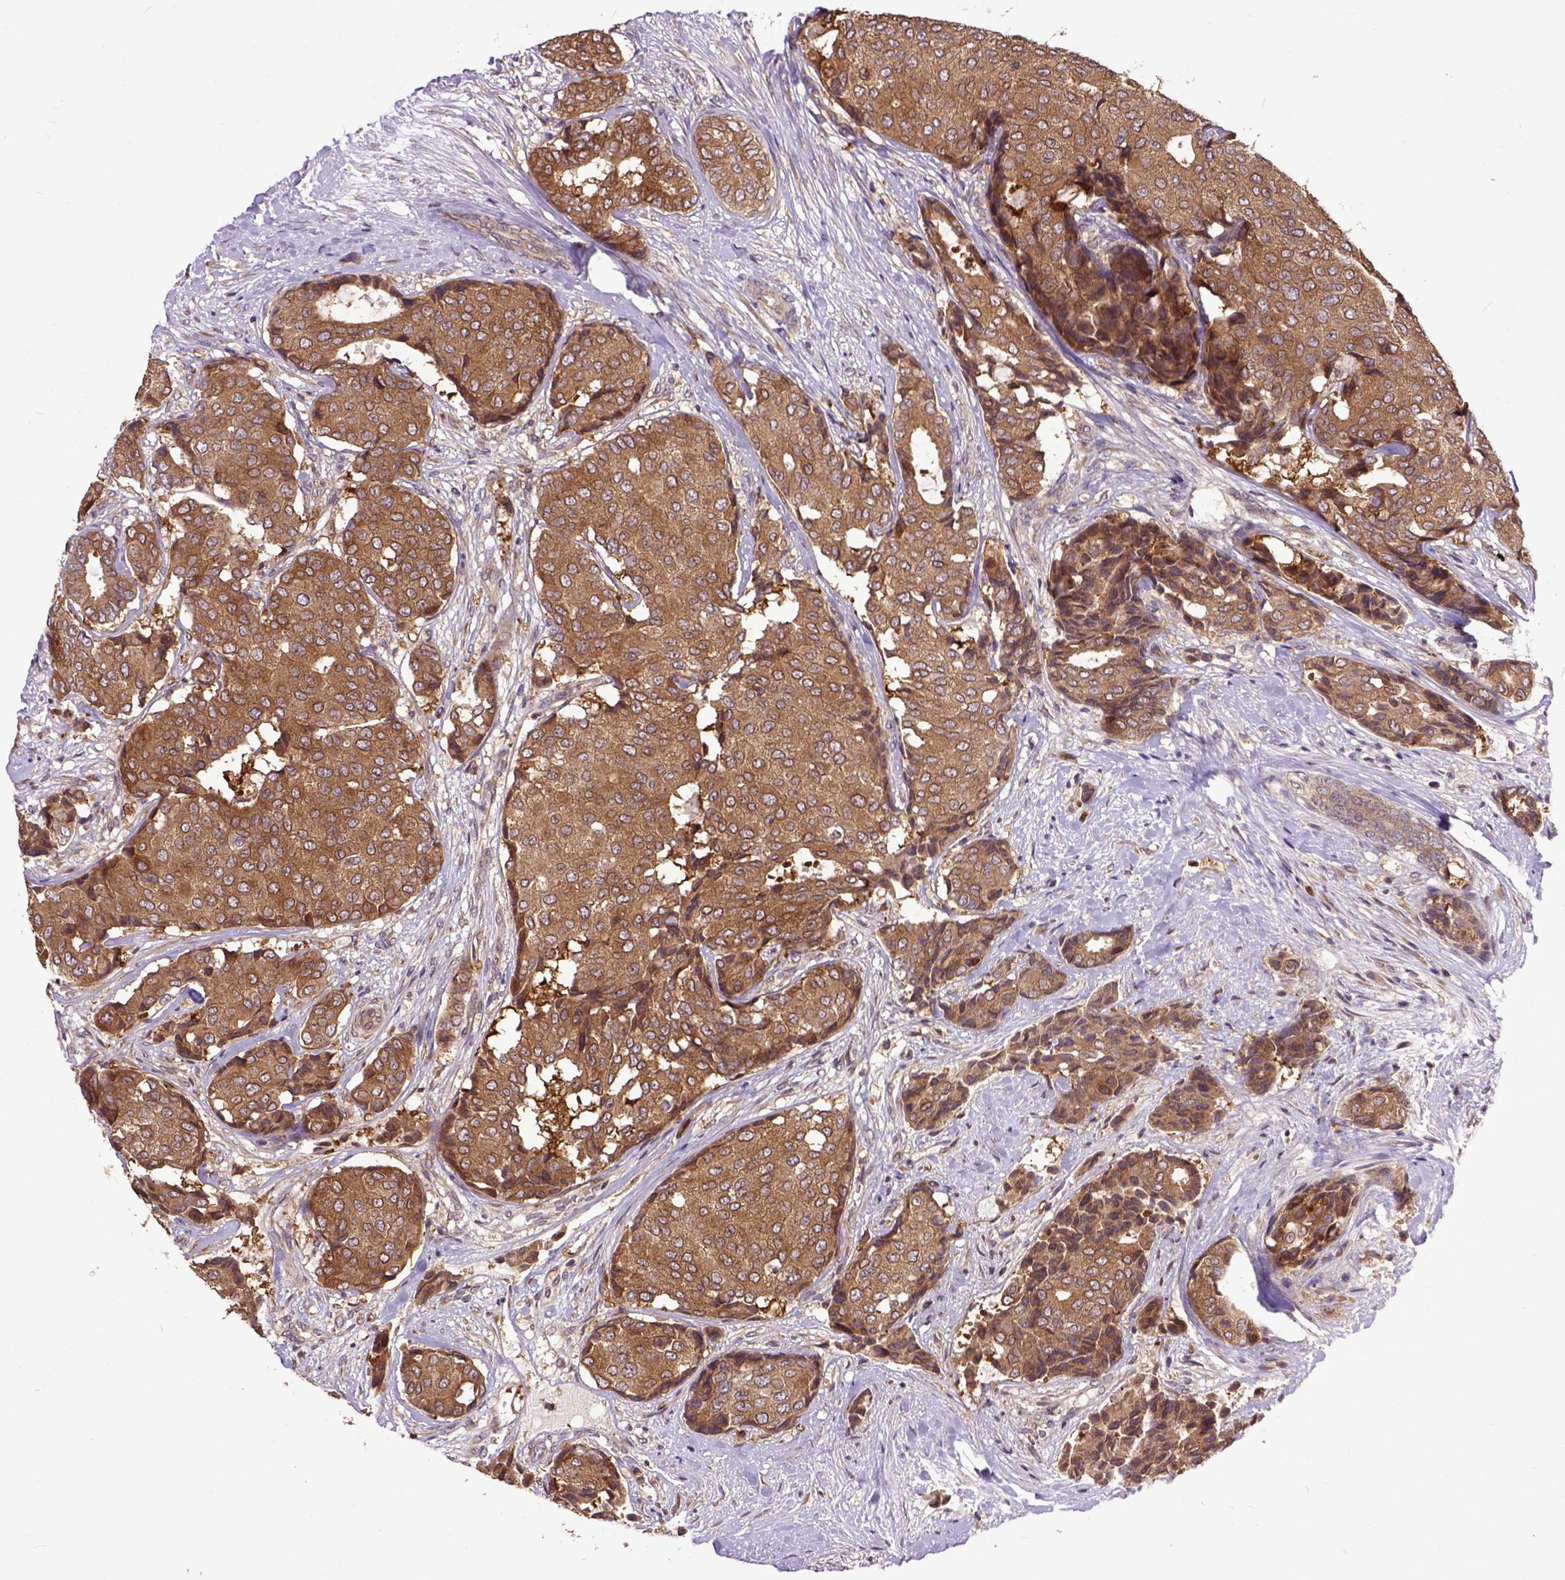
{"staining": {"intensity": "strong", "quantity": ">75%", "location": "cytoplasmic/membranous"}, "tissue": "breast cancer", "cell_type": "Tumor cells", "image_type": "cancer", "snomed": [{"axis": "morphology", "description": "Duct carcinoma"}, {"axis": "topography", "description": "Breast"}], "caption": "Human breast cancer (infiltrating ductal carcinoma) stained for a protein (brown) reveals strong cytoplasmic/membranous positive positivity in about >75% of tumor cells.", "gene": "ARL1", "patient": {"sex": "female", "age": 75}}